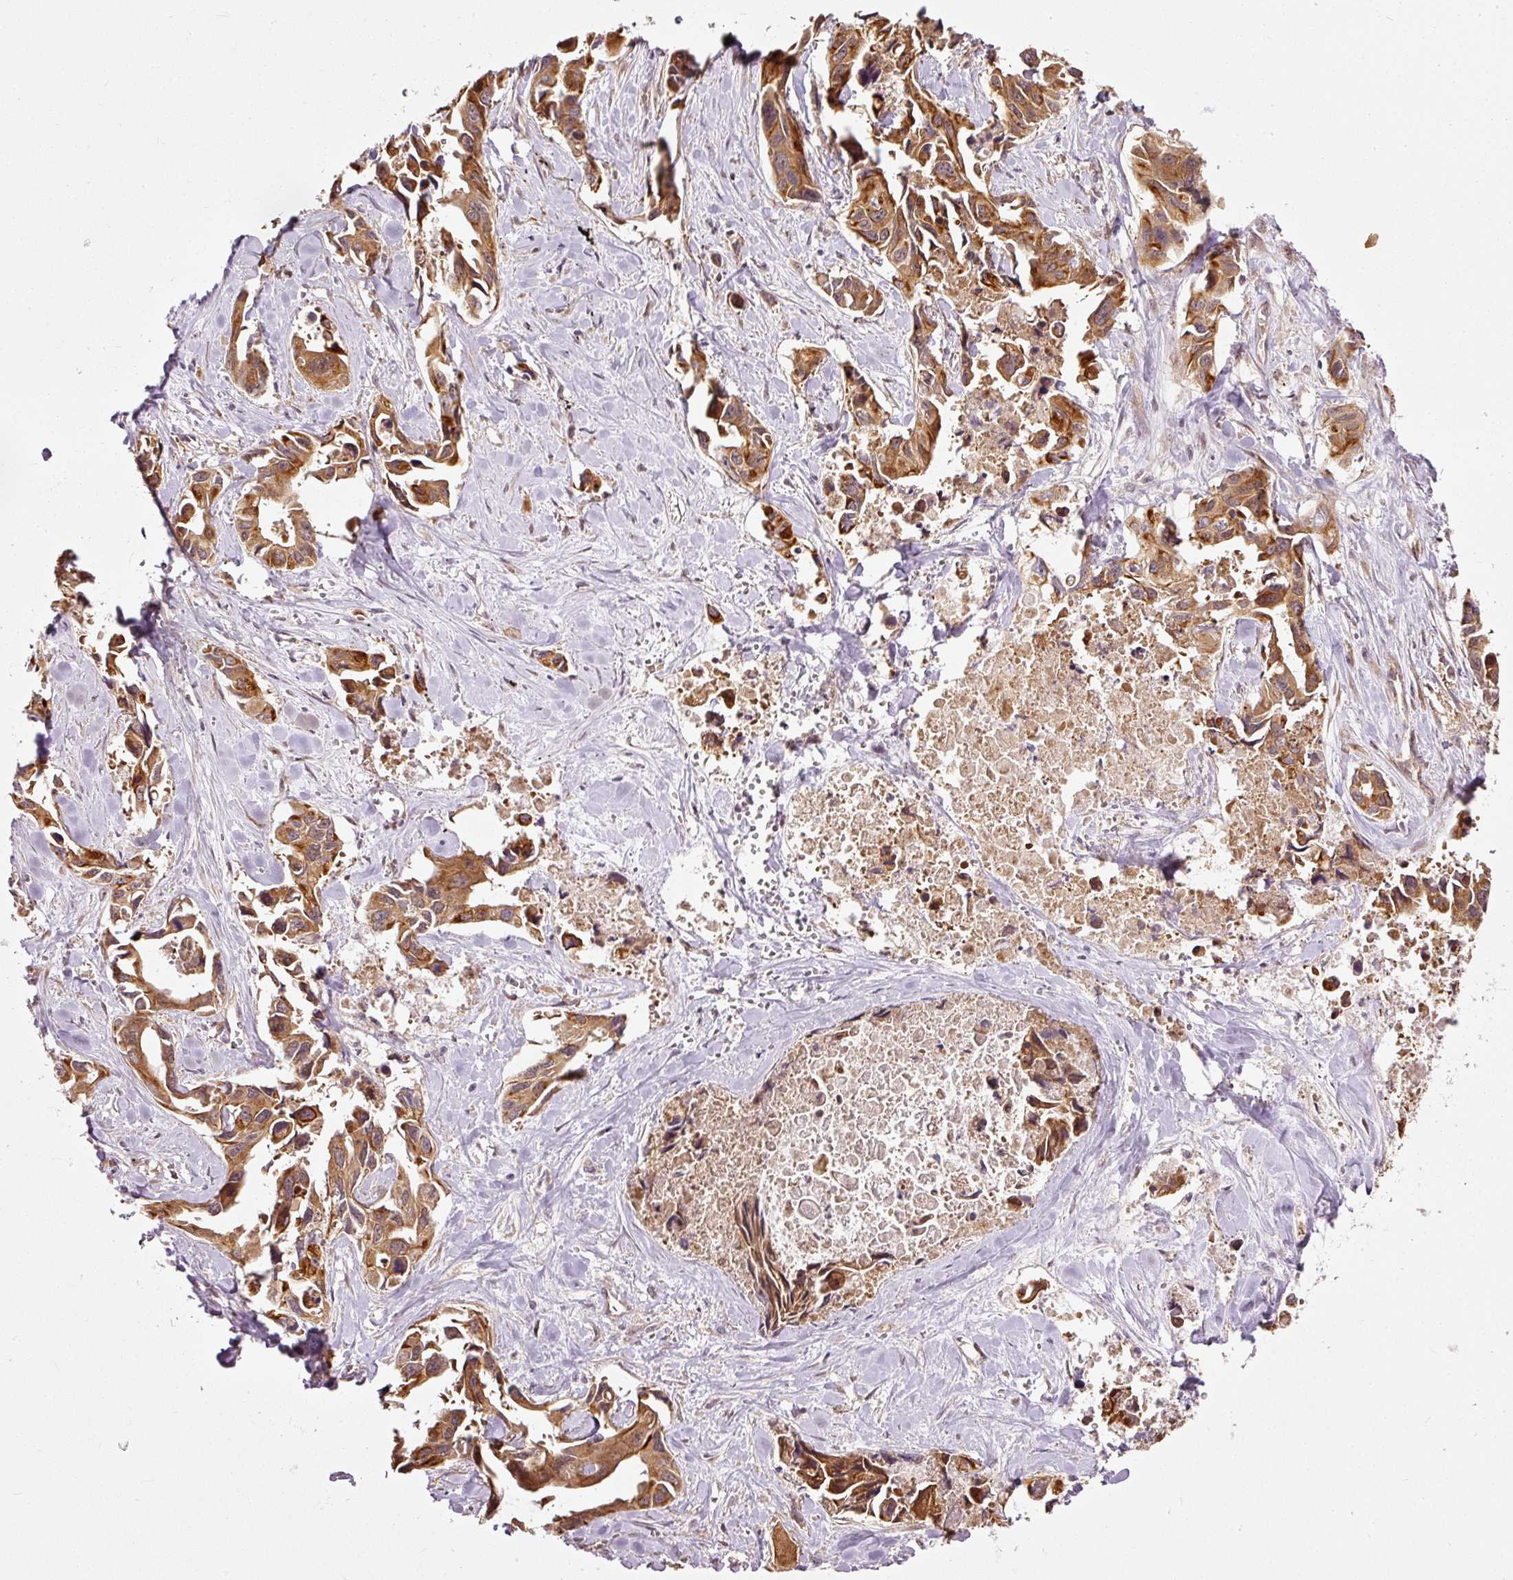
{"staining": {"intensity": "strong", "quantity": ">75%", "location": "cytoplasmic/membranous"}, "tissue": "lung cancer", "cell_type": "Tumor cells", "image_type": "cancer", "snomed": [{"axis": "morphology", "description": "Adenocarcinoma, NOS"}, {"axis": "topography", "description": "Lung"}], "caption": "Immunohistochemistry of human lung cancer (adenocarcinoma) displays high levels of strong cytoplasmic/membranous positivity in approximately >75% of tumor cells.", "gene": "MIF4GD", "patient": {"sex": "male", "age": 64}}